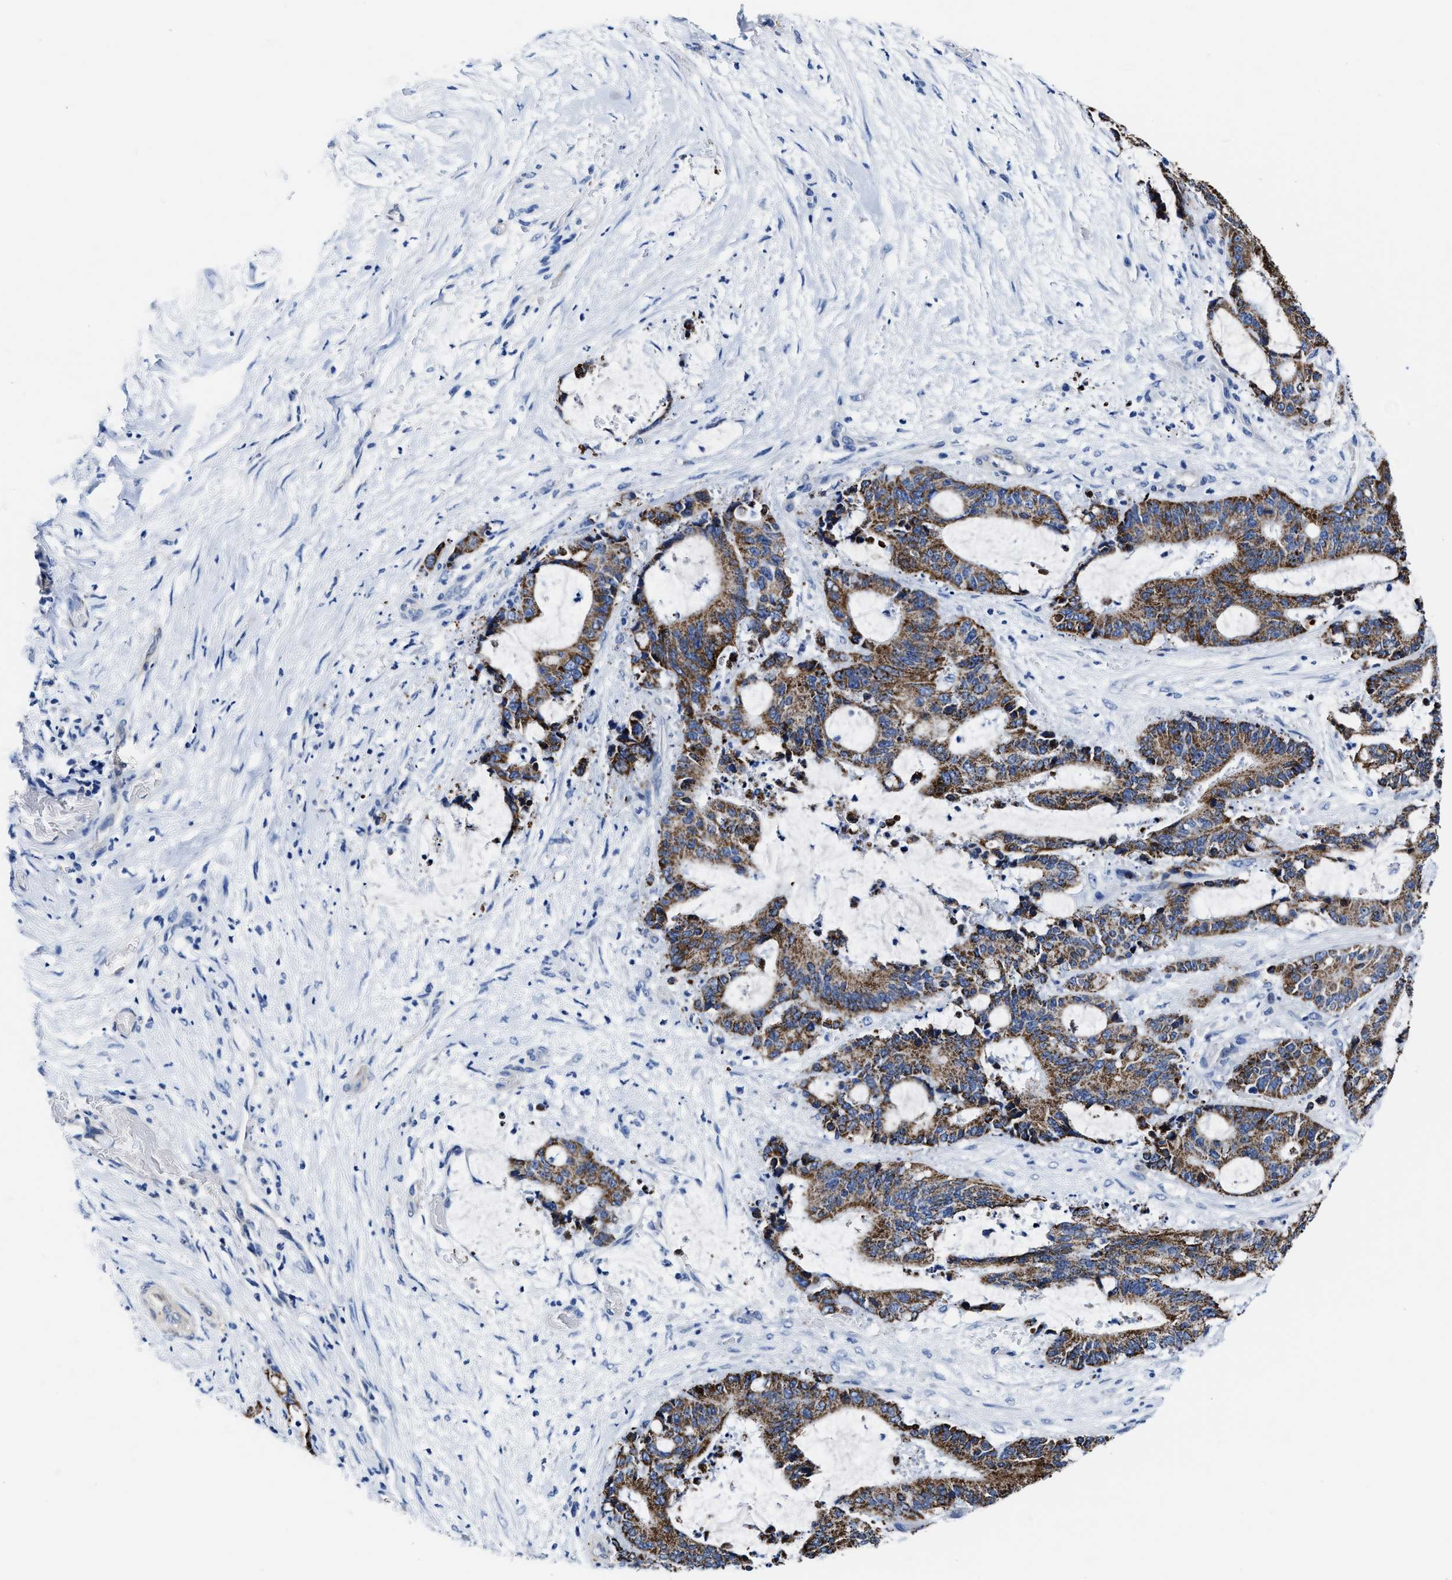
{"staining": {"intensity": "strong", "quantity": ">75%", "location": "cytoplasmic/membranous"}, "tissue": "liver cancer", "cell_type": "Tumor cells", "image_type": "cancer", "snomed": [{"axis": "morphology", "description": "Normal tissue, NOS"}, {"axis": "morphology", "description": "Cholangiocarcinoma"}, {"axis": "topography", "description": "Liver"}, {"axis": "topography", "description": "Peripheral nerve tissue"}], "caption": "Protein analysis of liver cholangiocarcinoma tissue demonstrates strong cytoplasmic/membranous positivity in approximately >75% of tumor cells.", "gene": "KCNMB3", "patient": {"sex": "female", "age": 73}}